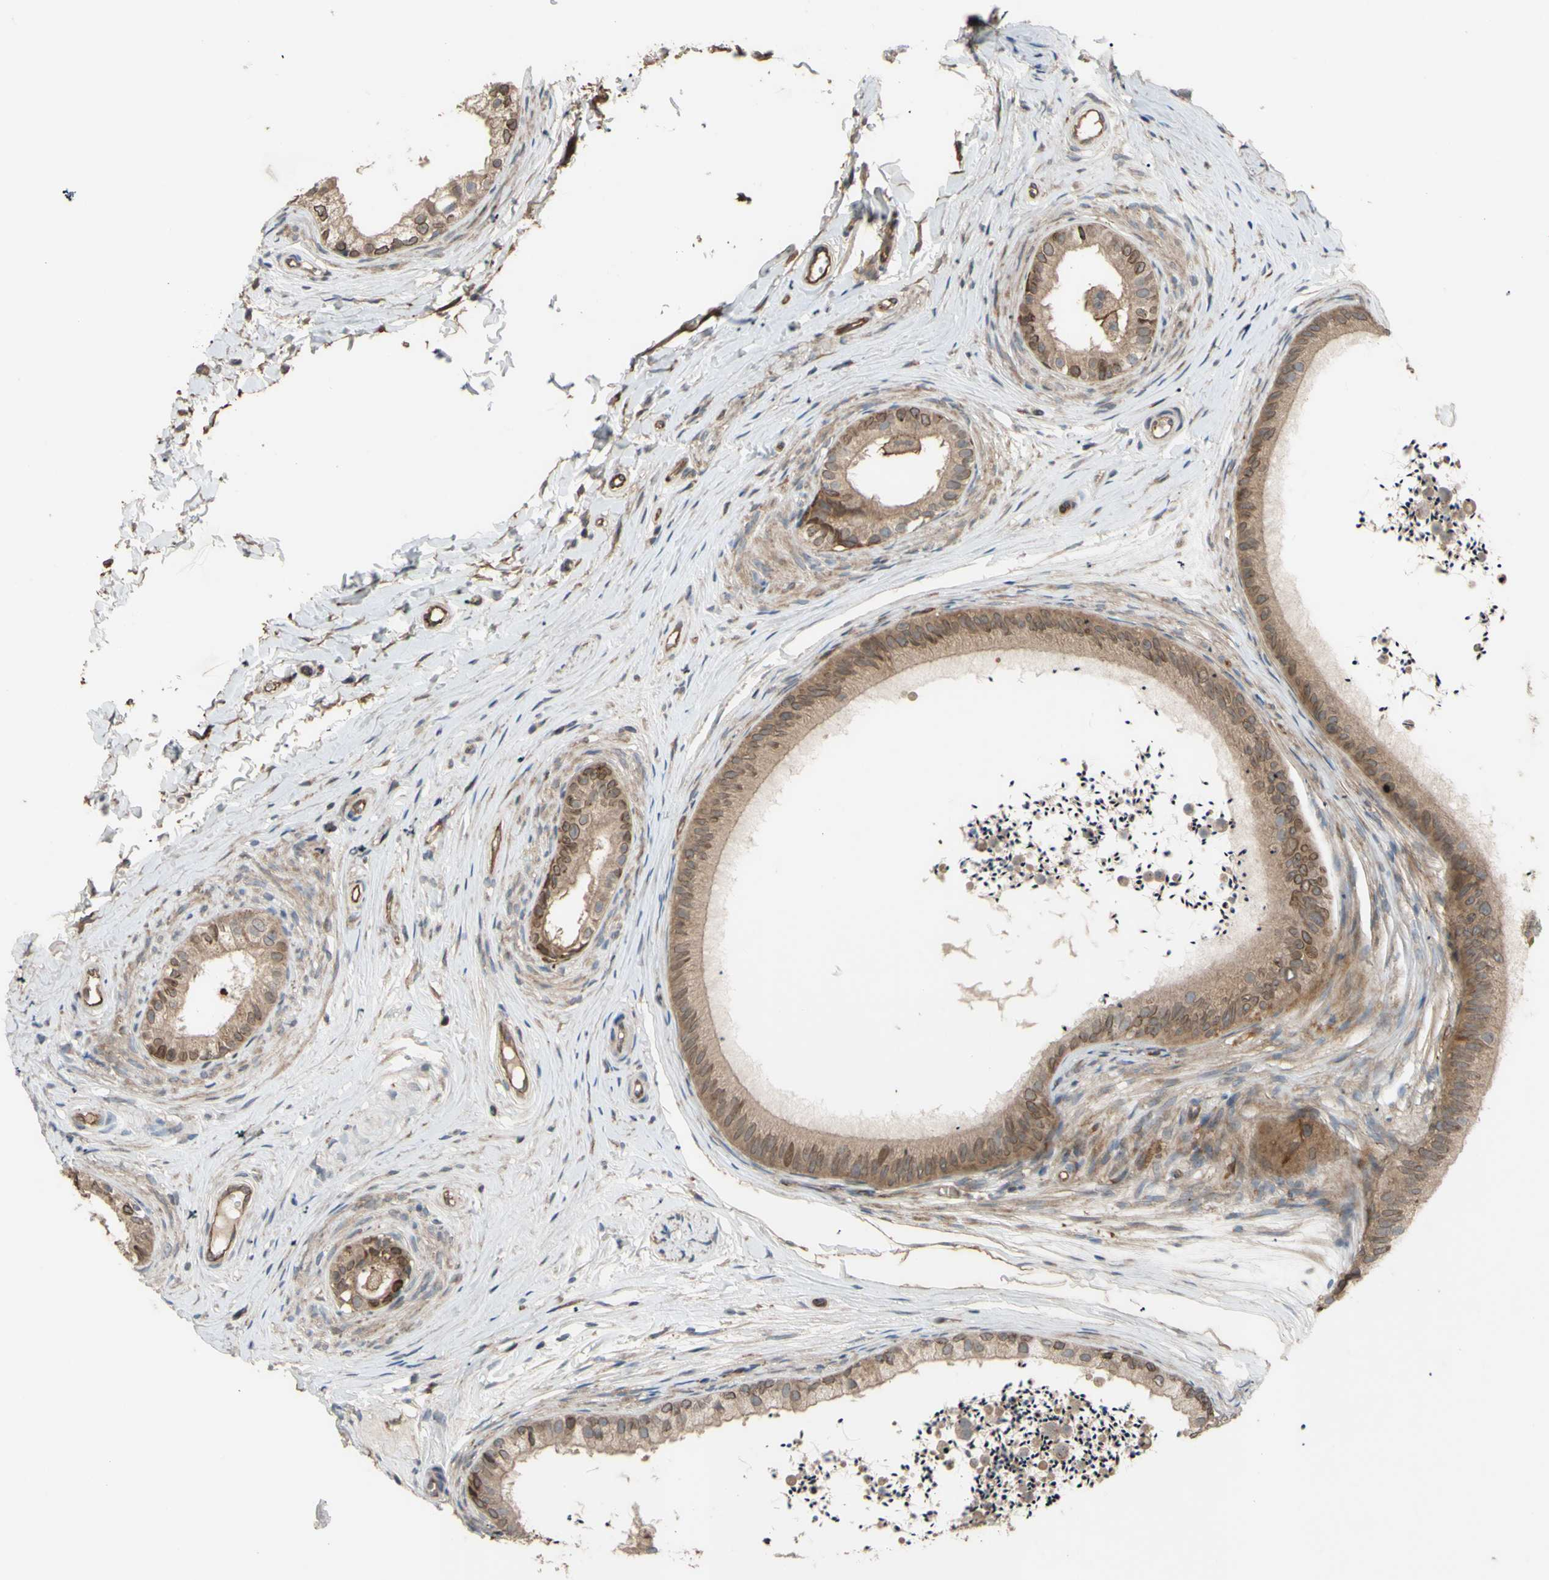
{"staining": {"intensity": "moderate", "quantity": ">75%", "location": "cytoplasmic/membranous,nuclear"}, "tissue": "epididymis", "cell_type": "Glandular cells", "image_type": "normal", "snomed": [{"axis": "morphology", "description": "Normal tissue, NOS"}, {"axis": "topography", "description": "Epididymis"}], "caption": "Immunohistochemical staining of normal epididymis demonstrates medium levels of moderate cytoplasmic/membranous,nuclear positivity in about >75% of glandular cells. (Stains: DAB (3,3'-diaminobenzidine) in brown, nuclei in blue, Microscopy: brightfield microscopy at high magnification).", "gene": "SHROOM4", "patient": {"sex": "male", "age": 56}}